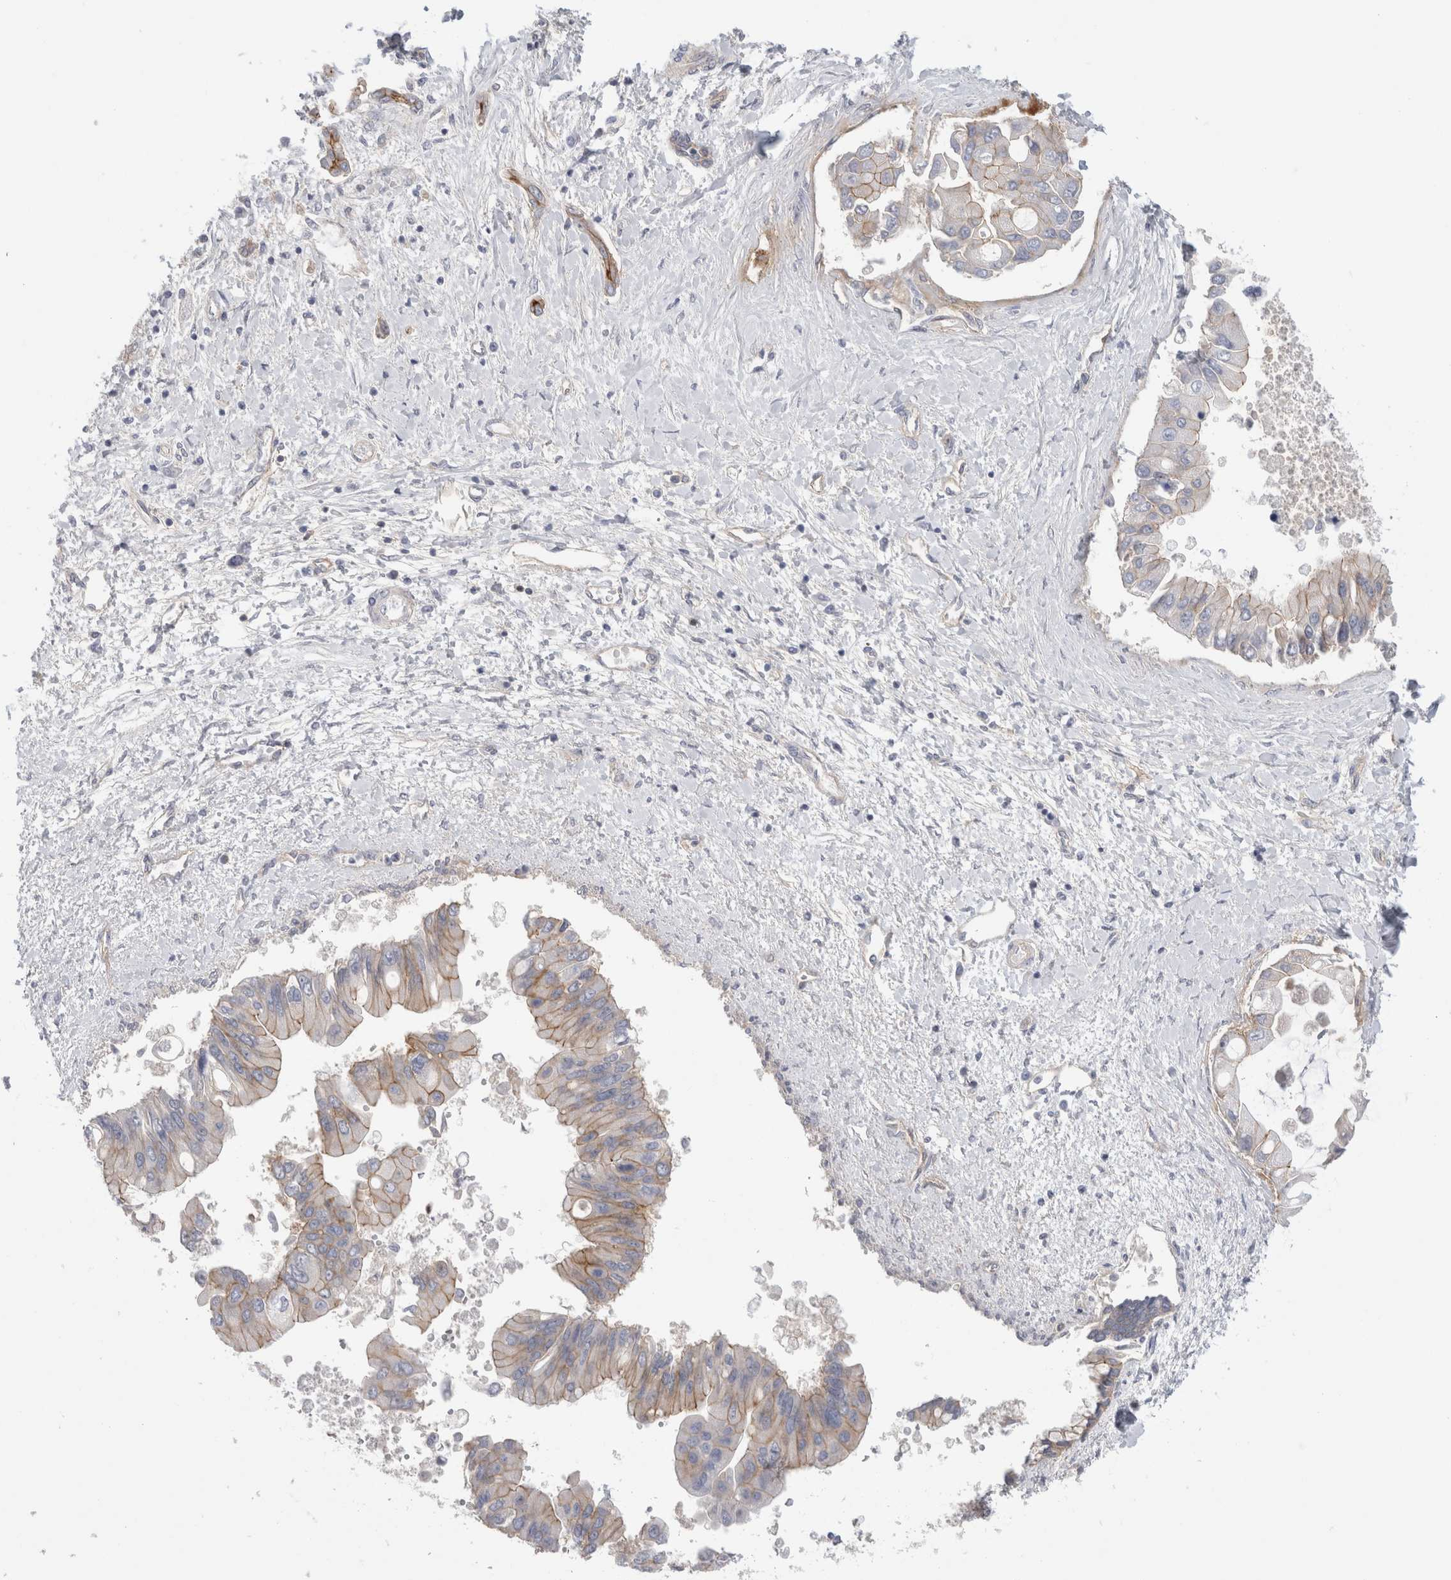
{"staining": {"intensity": "weak", "quantity": "25%-75%", "location": "cytoplasmic/membranous"}, "tissue": "liver cancer", "cell_type": "Tumor cells", "image_type": "cancer", "snomed": [{"axis": "morphology", "description": "Cholangiocarcinoma"}, {"axis": "topography", "description": "Liver"}], "caption": "A histopathology image showing weak cytoplasmic/membranous staining in about 25%-75% of tumor cells in liver cholangiocarcinoma, as visualized by brown immunohistochemical staining.", "gene": "VANGL1", "patient": {"sex": "male", "age": 50}}